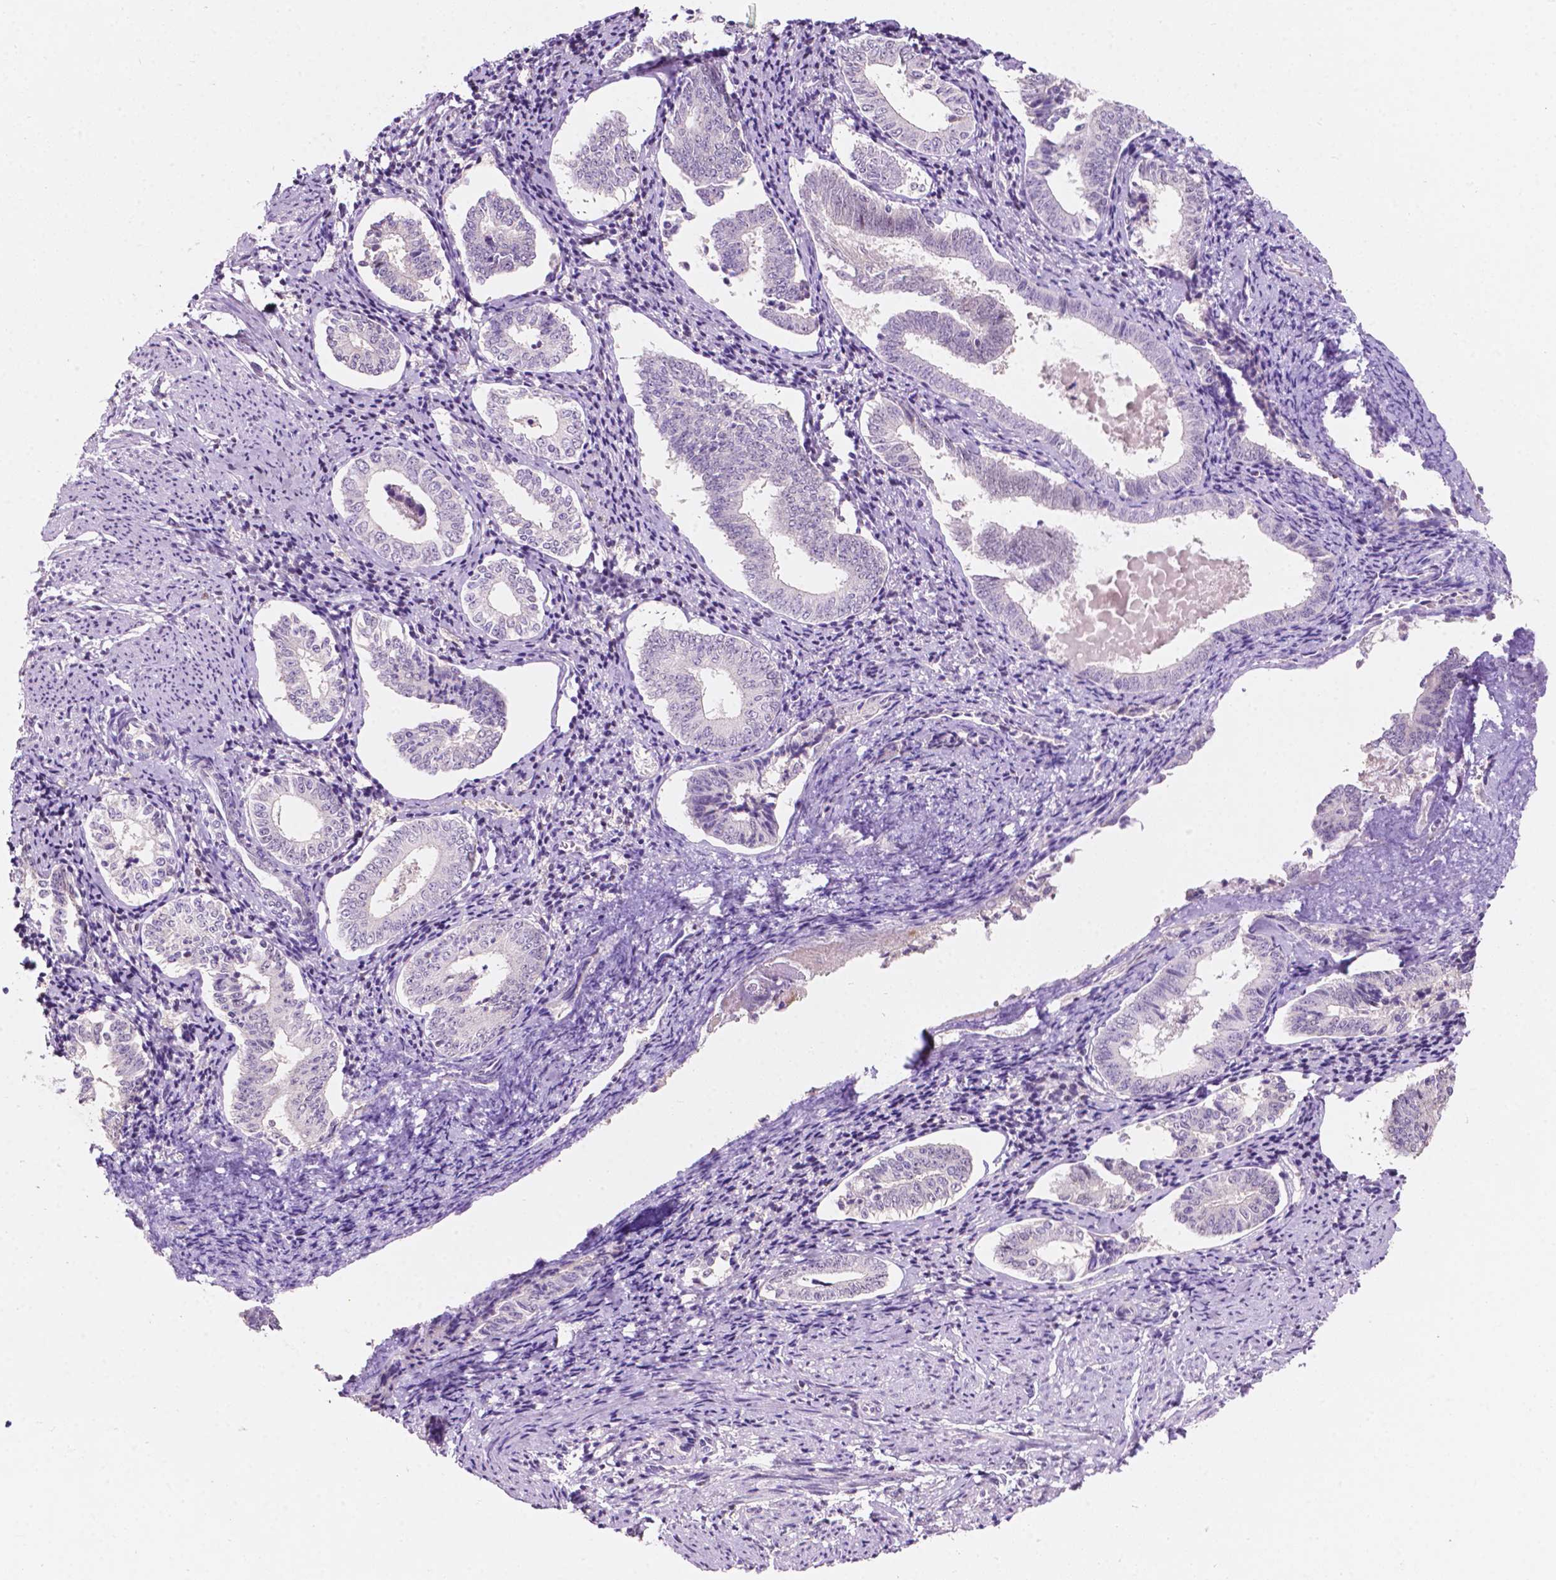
{"staining": {"intensity": "negative", "quantity": "none", "location": "none"}, "tissue": "cervical cancer", "cell_type": "Tumor cells", "image_type": "cancer", "snomed": [{"axis": "morphology", "description": "Squamous cell carcinoma, NOS"}, {"axis": "topography", "description": "Cervix"}], "caption": "Immunohistochemistry (IHC) micrograph of neoplastic tissue: human cervical cancer stained with DAB (3,3'-diaminobenzidine) reveals no significant protein staining in tumor cells. The staining is performed using DAB brown chromogen with nuclei counter-stained in using hematoxylin.", "gene": "TM6SF2", "patient": {"sex": "female", "age": 59}}